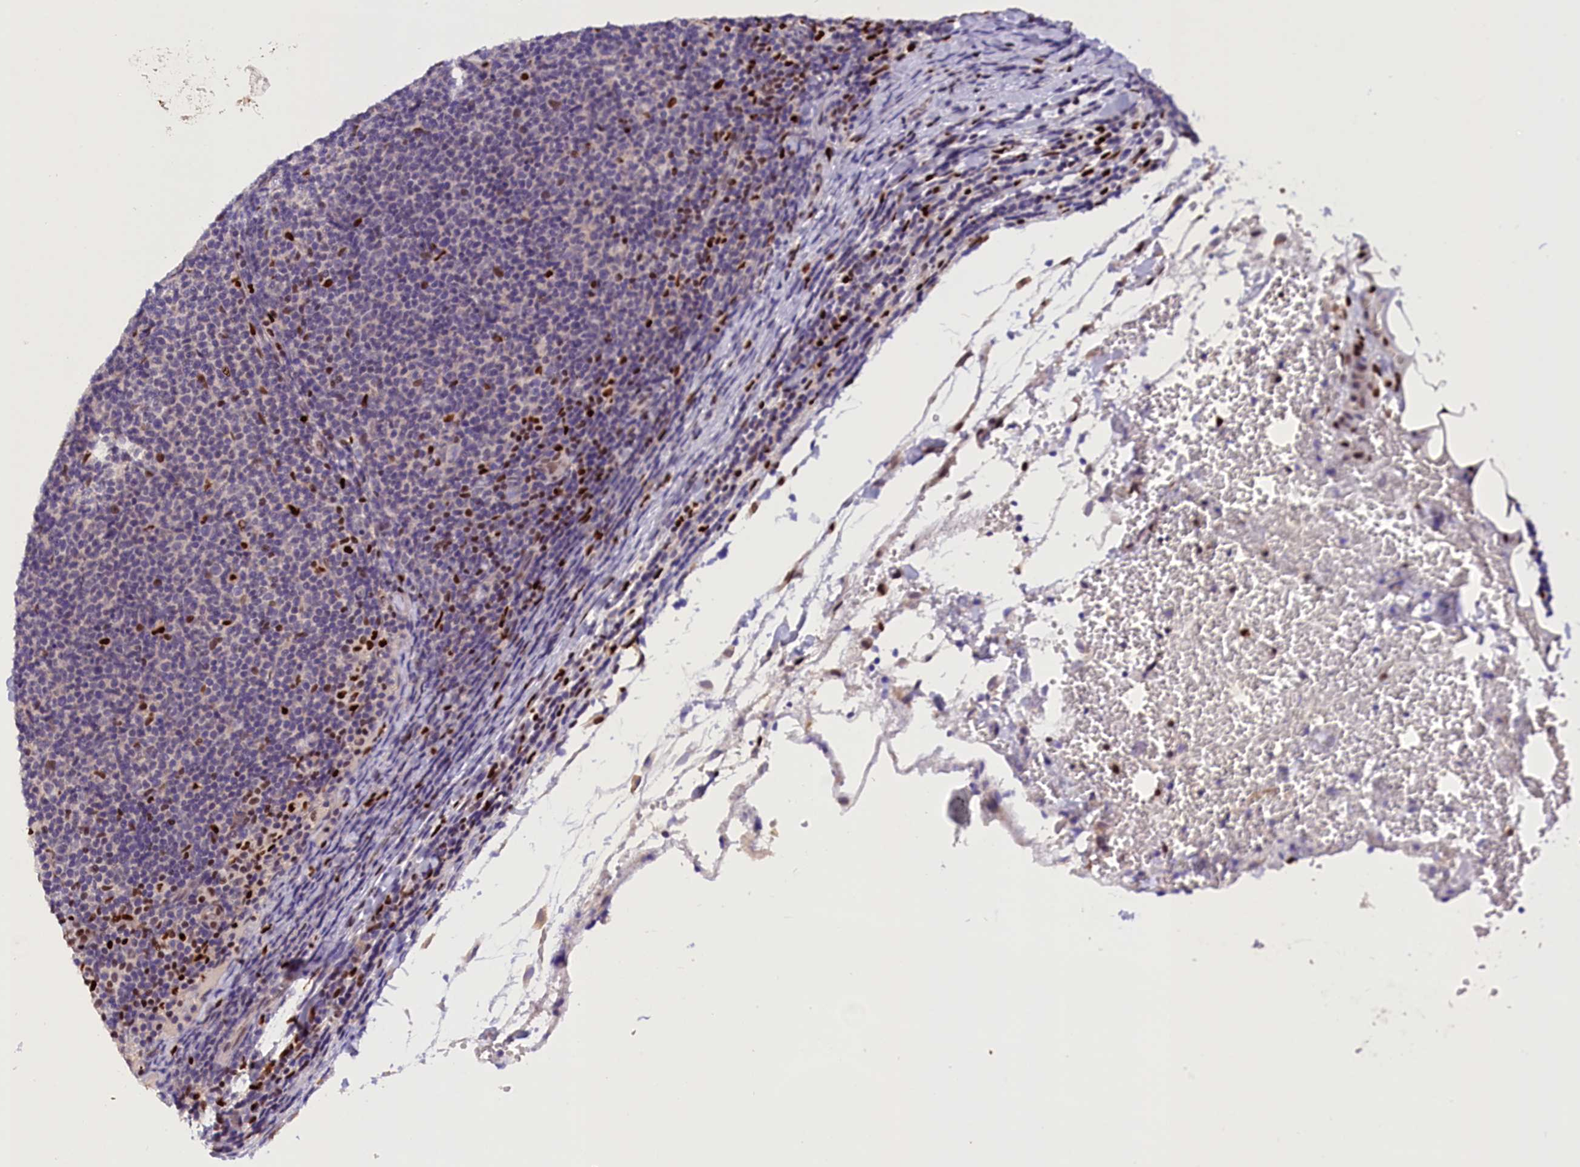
{"staining": {"intensity": "negative", "quantity": "none", "location": "none"}, "tissue": "lymphoma", "cell_type": "Tumor cells", "image_type": "cancer", "snomed": [{"axis": "morphology", "description": "Malignant lymphoma, non-Hodgkin's type, Low grade"}, {"axis": "topography", "description": "Lymph node"}], "caption": "Low-grade malignant lymphoma, non-Hodgkin's type was stained to show a protein in brown. There is no significant expression in tumor cells. (IHC, brightfield microscopy, high magnification).", "gene": "BTBD9", "patient": {"sex": "male", "age": 66}}